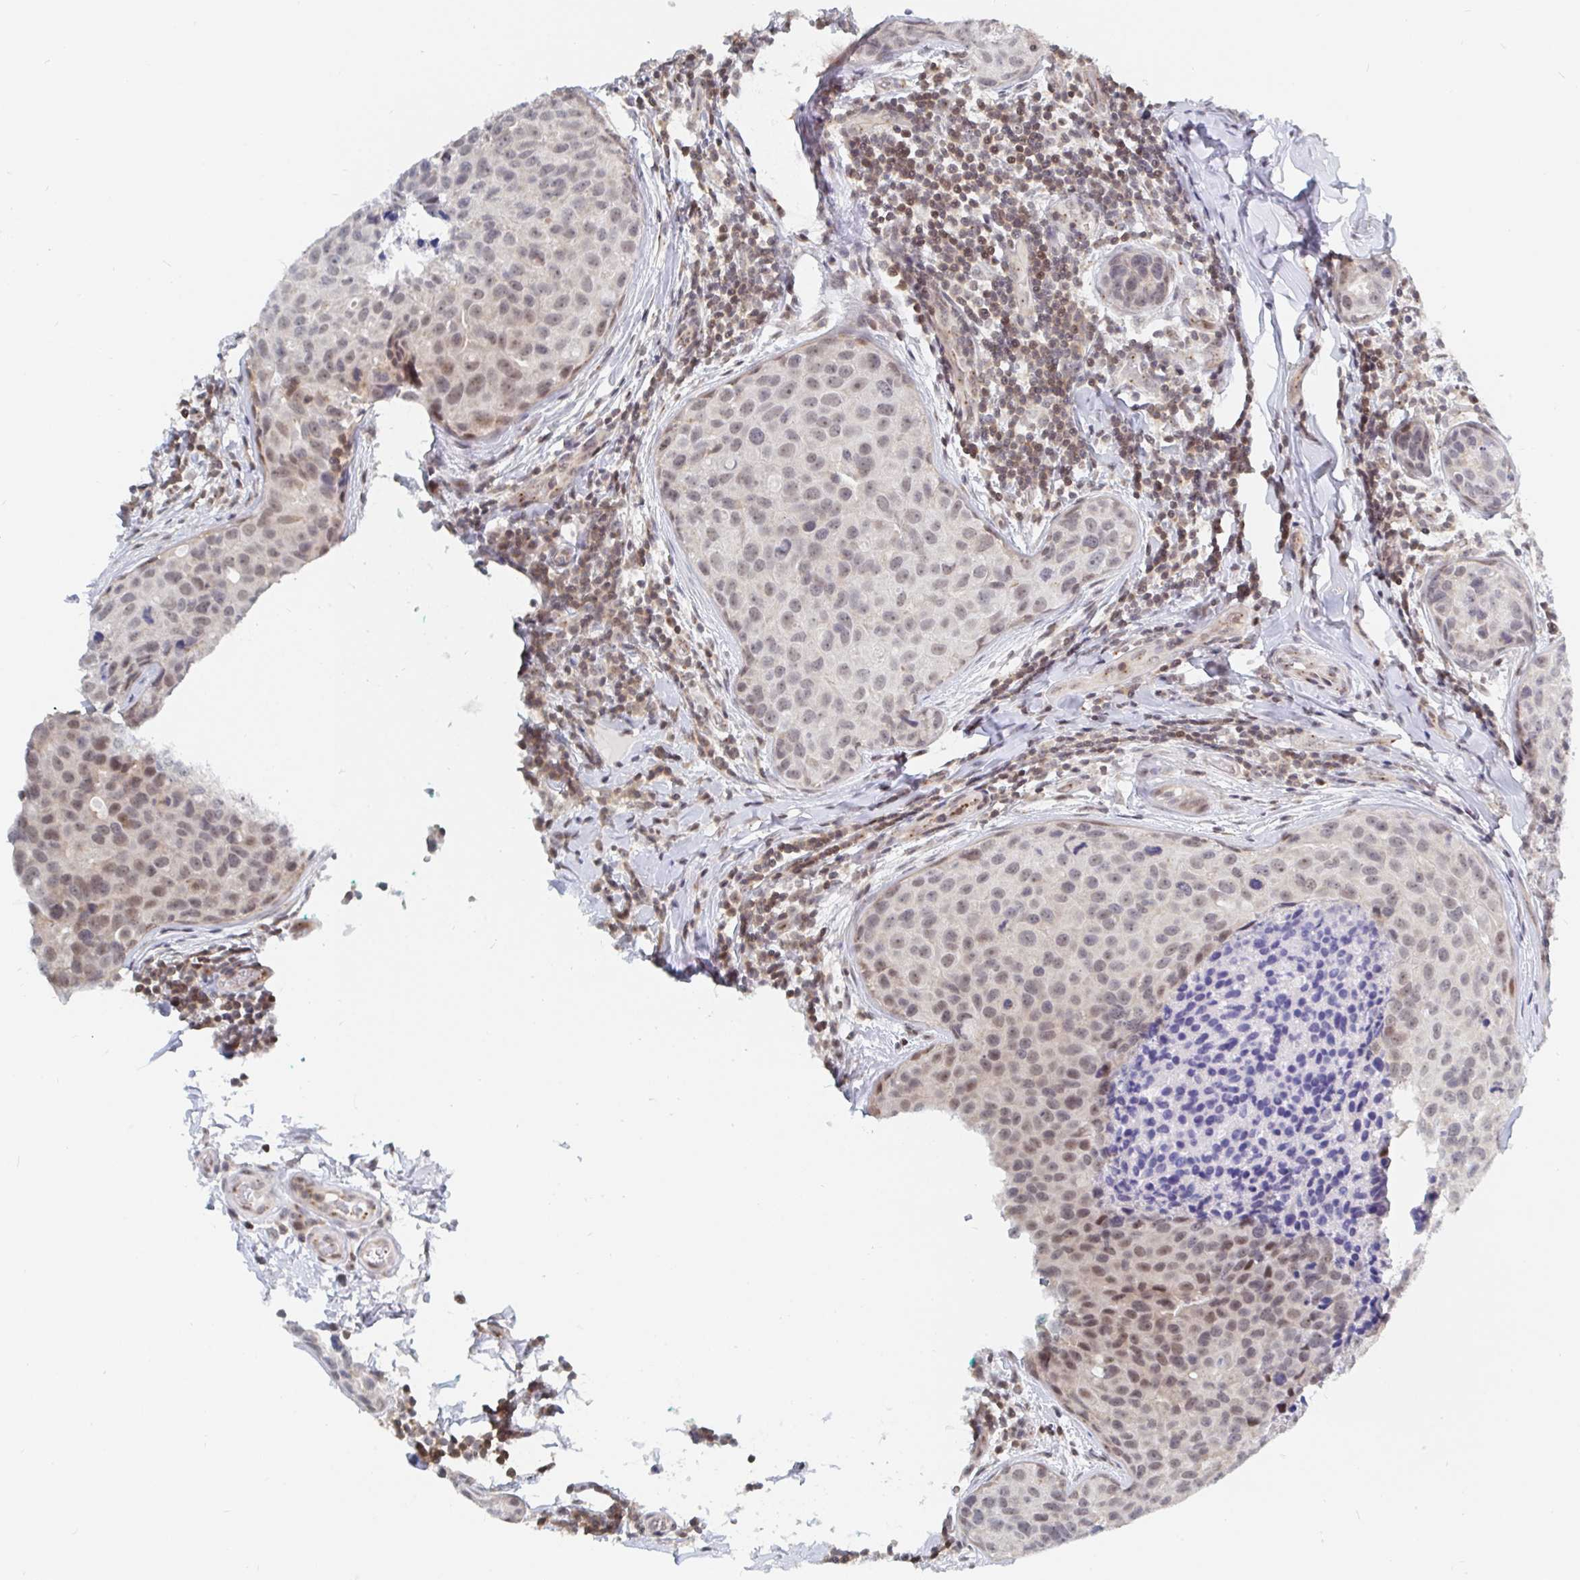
{"staining": {"intensity": "weak", "quantity": ">75%", "location": "nuclear"}, "tissue": "breast cancer", "cell_type": "Tumor cells", "image_type": "cancer", "snomed": [{"axis": "morphology", "description": "Duct carcinoma"}, {"axis": "topography", "description": "Breast"}], "caption": "Brown immunohistochemical staining in human breast cancer (intraductal carcinoma) displays weak nuclear positivity in about >75% of tumor cells. (Brightfield microscopy of DAB IHC at high magnification).", "gene": "CHD2", "patient": {"sex": "female", "age": 24}}